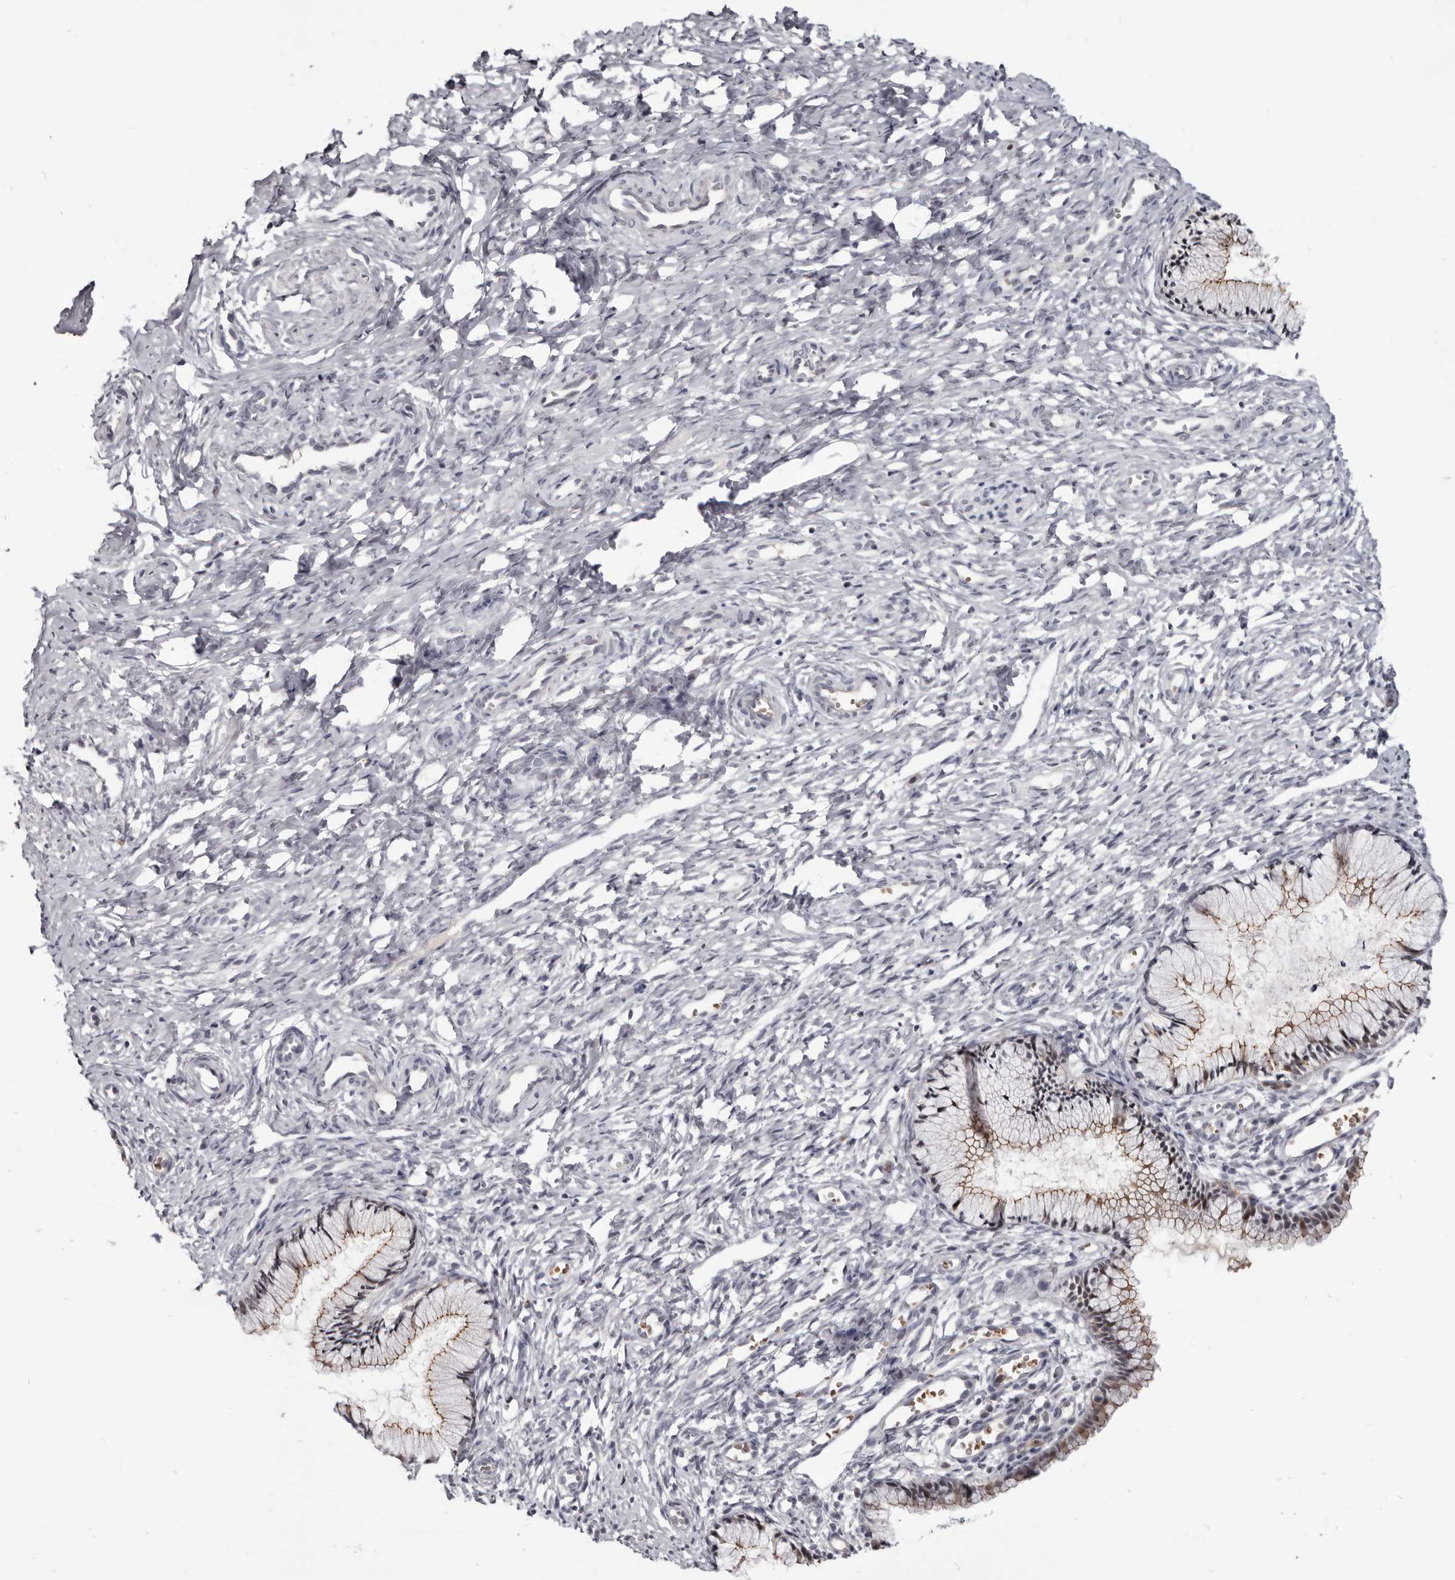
{"staining": {"intensity": "moderate", "quantity": ">75%", "location": "cytoplasmic/membranous"}, "tissue": "cervix", "cell_type": "Glandular cells", "image_type": "normal", "snomed": [{"axis": "morphology", "description": "Normal tissue, NOS"}, {"axis": "topography", "description": "Cervix"}], "caption": "IHC histopathology image of normal cervix stained for a protein (brown), which reveals medium levels of moderate cytoplasmic/membranous staining in approximately >75% of glandular cells.", "gene": "CGN", "patient": {"sex": "female", "age": 27}}